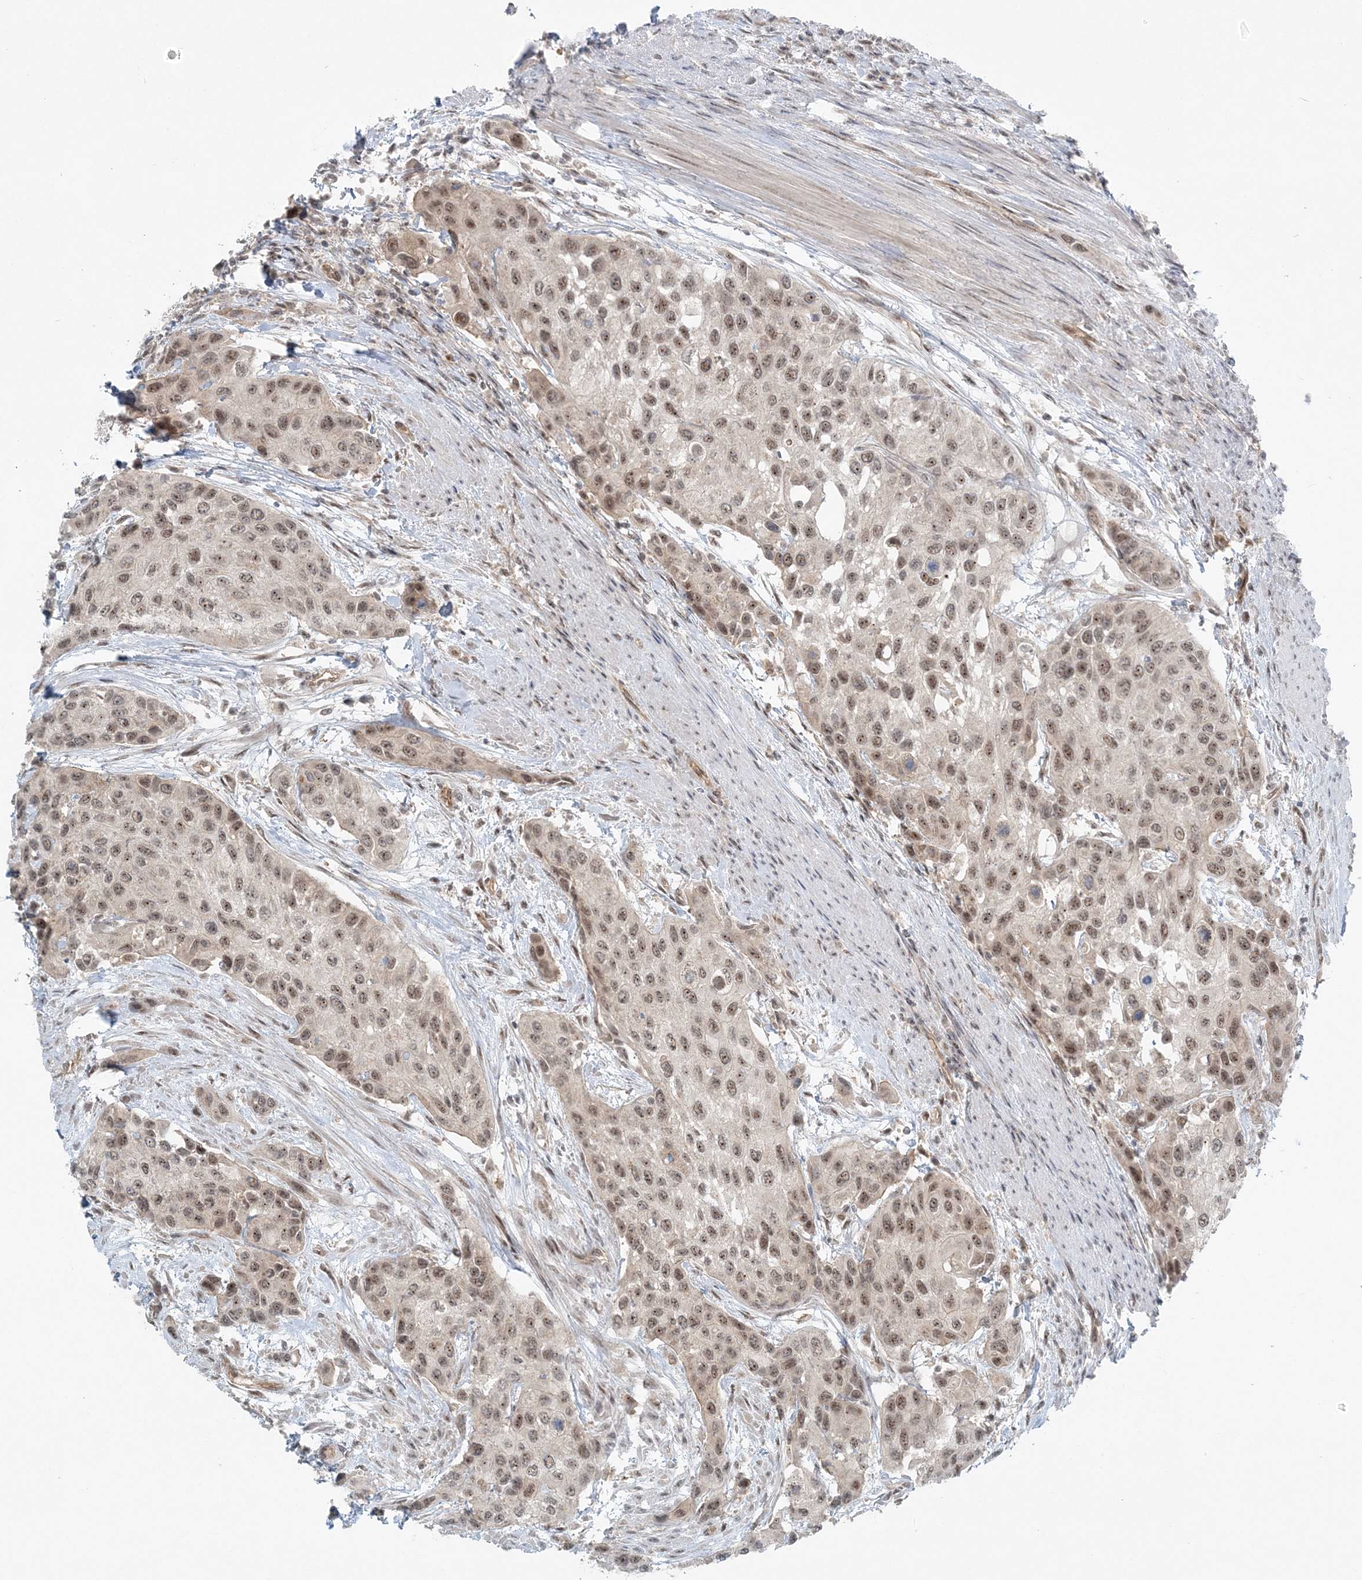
{"staining": {"intensity": "moderate", "quantity": ">75%", "location": "nuclear"}, "tissue": "urothelial cancer", "cell_type": "Tumor cells", "image_type": "cancer", "snomed": [{"axis": "morphology", "description": "Normal tissue, NOS"}, {"axis": "morphology", "description": "Urothelial carcinoma, High grade"}, {"axis": "topography", "description": "Vascular tissue"}, {"axis": "topography", "description": "Urinary bladder"}], "caption": "Human urothelial carcinoma (high-grade) stained with a brown dye exhibits moderate nuclear positive expression in approximately >75% of tumor cells.", "gene": "ATP11A", "patient": {"sex": "female", "age": 56}}